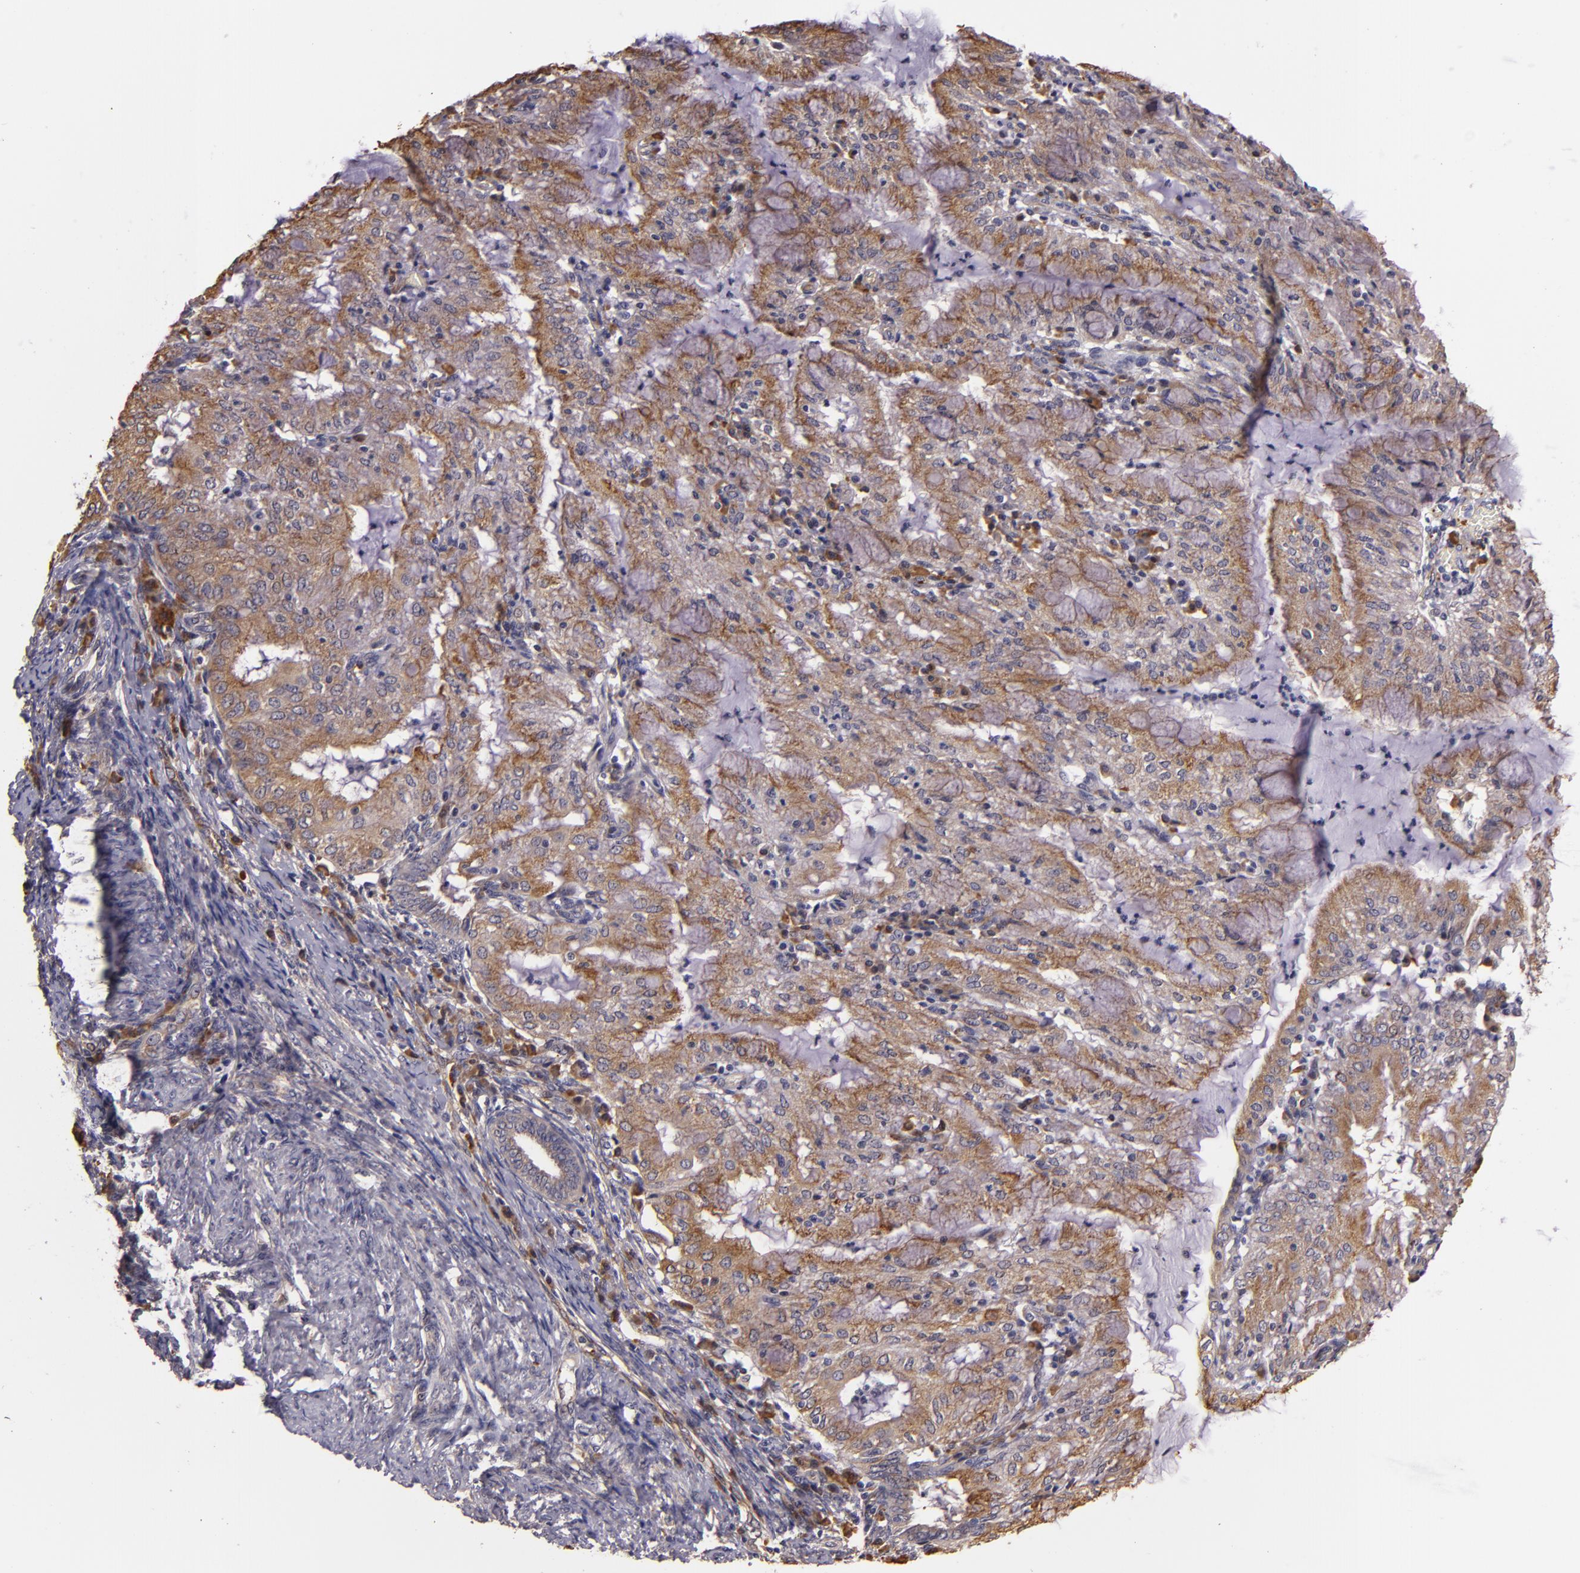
{"staining": {"intensity": "moderate", "quantity": "25%-75%", "location": "cytoplasmic/membranous"}, "tissue": "endometrial cancer", "cell_type": "Tumor cells", "image_type": "cancer", "snomed": [{"axis": "morphology", "description": "Adenocarcinoma, NOS"}, {"axis": "topography", "description": "Endometrium"}], "caption": "A photomicrograph of adenocarcinoma (endometrial) stained for a protein displays moderate cytoplasmic/membranous brown staining in tumor cells. (Stains: DAB in brown, nuclei in blue, Microscopy: brightfield microscopy at high magnification).", "gene": "SYTL4", "patient": {"sex": "female", "age": 63}}